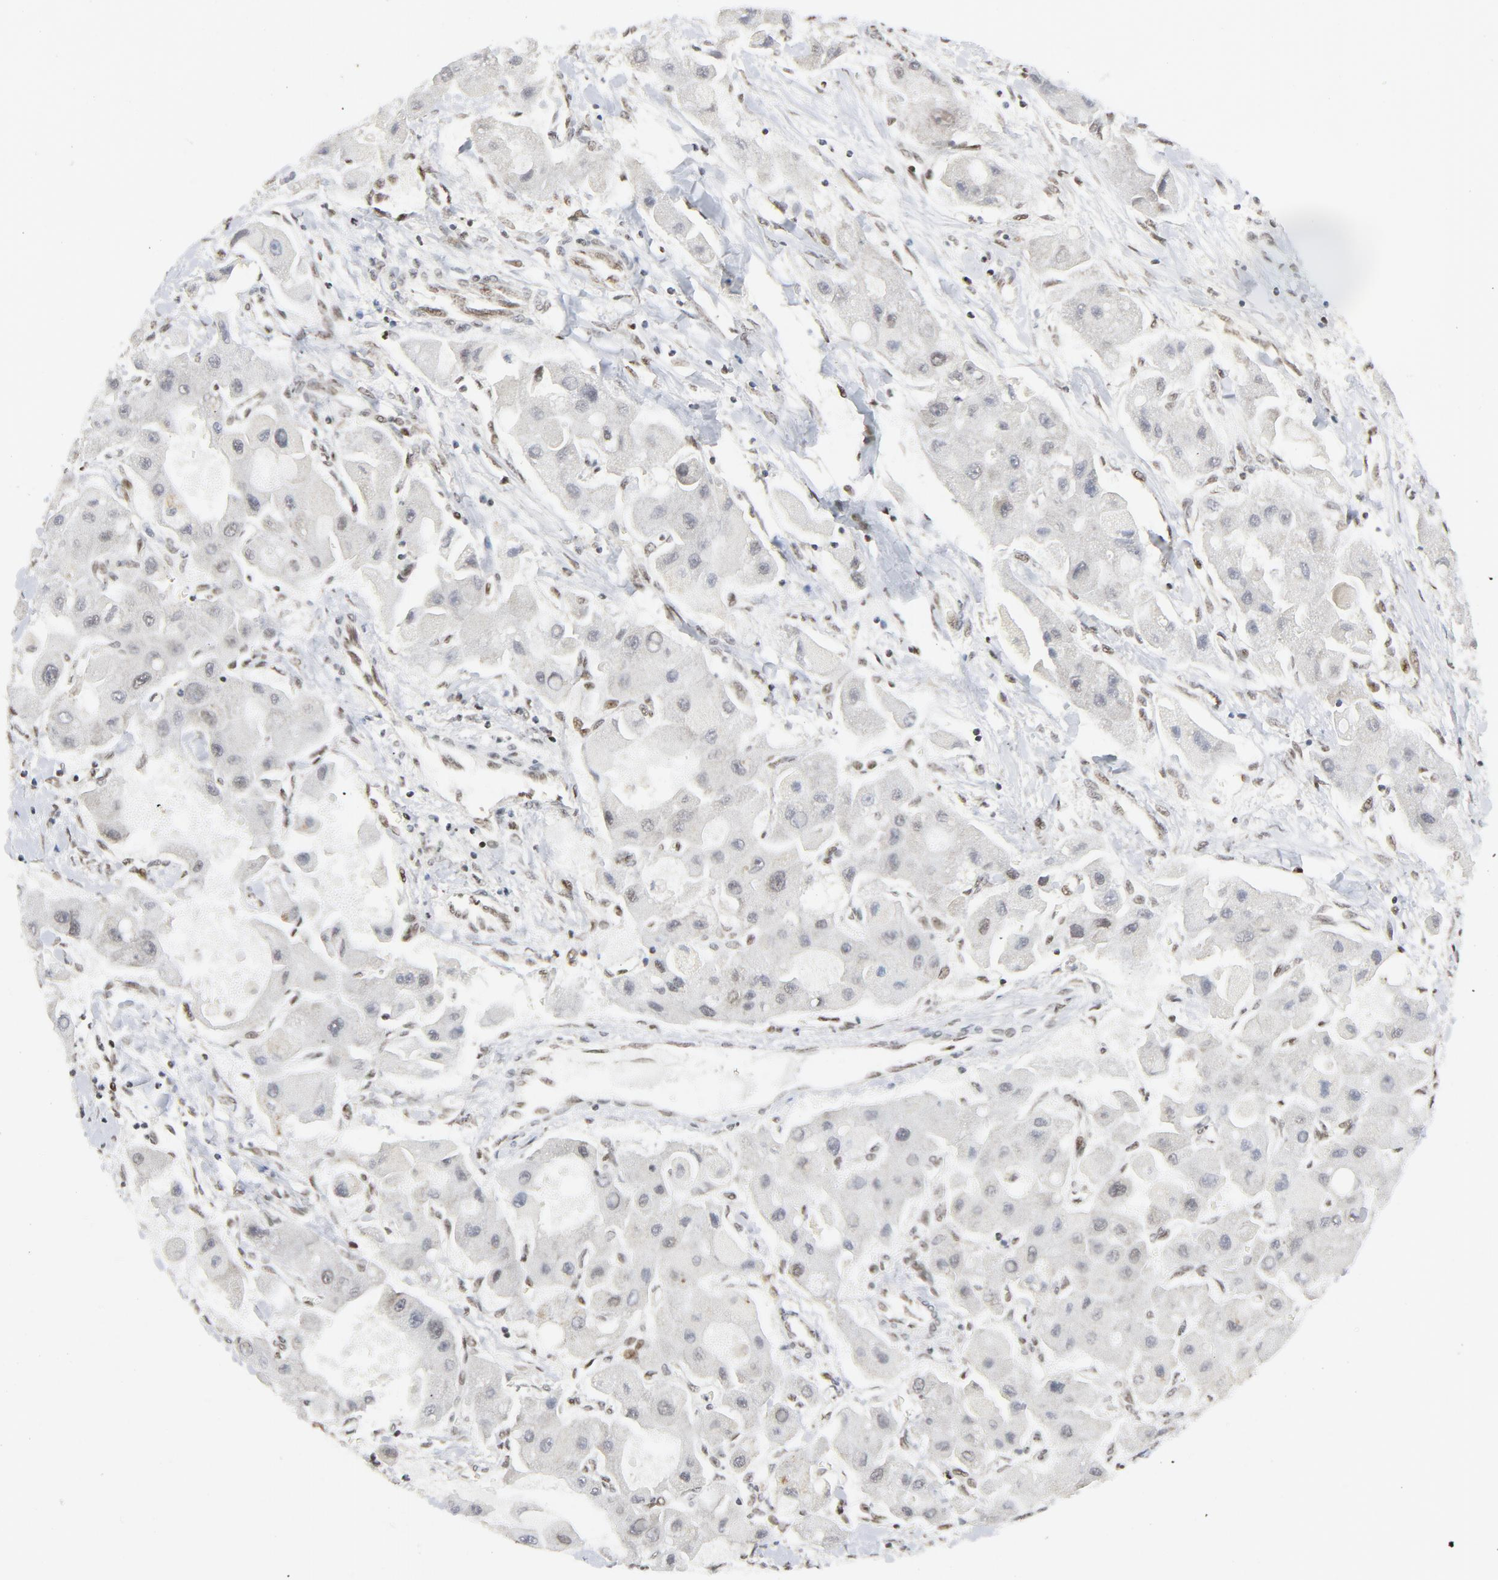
{"staining": {"intensity": "negative", "quantity": "none", "location": "none"}, "tissue": "liver cancer", "cell_type": "Tumor cells", "image_type": "cancer", "snomed": [{"axis": "morphology", "description": "Carcinoma, Hepatocellular, NOS"}, {"axis": "topography", "description": "Liver"}], "caption": "A micrograph of hepatocellular carcinoma (liver) stained for a protein reveals no brown staining in tumor cells. (Immunohistochemistry, brightfield microscopy, high magnification).", "gene": "ERCC1", "patient": {"sex": "male", "age": 24}}